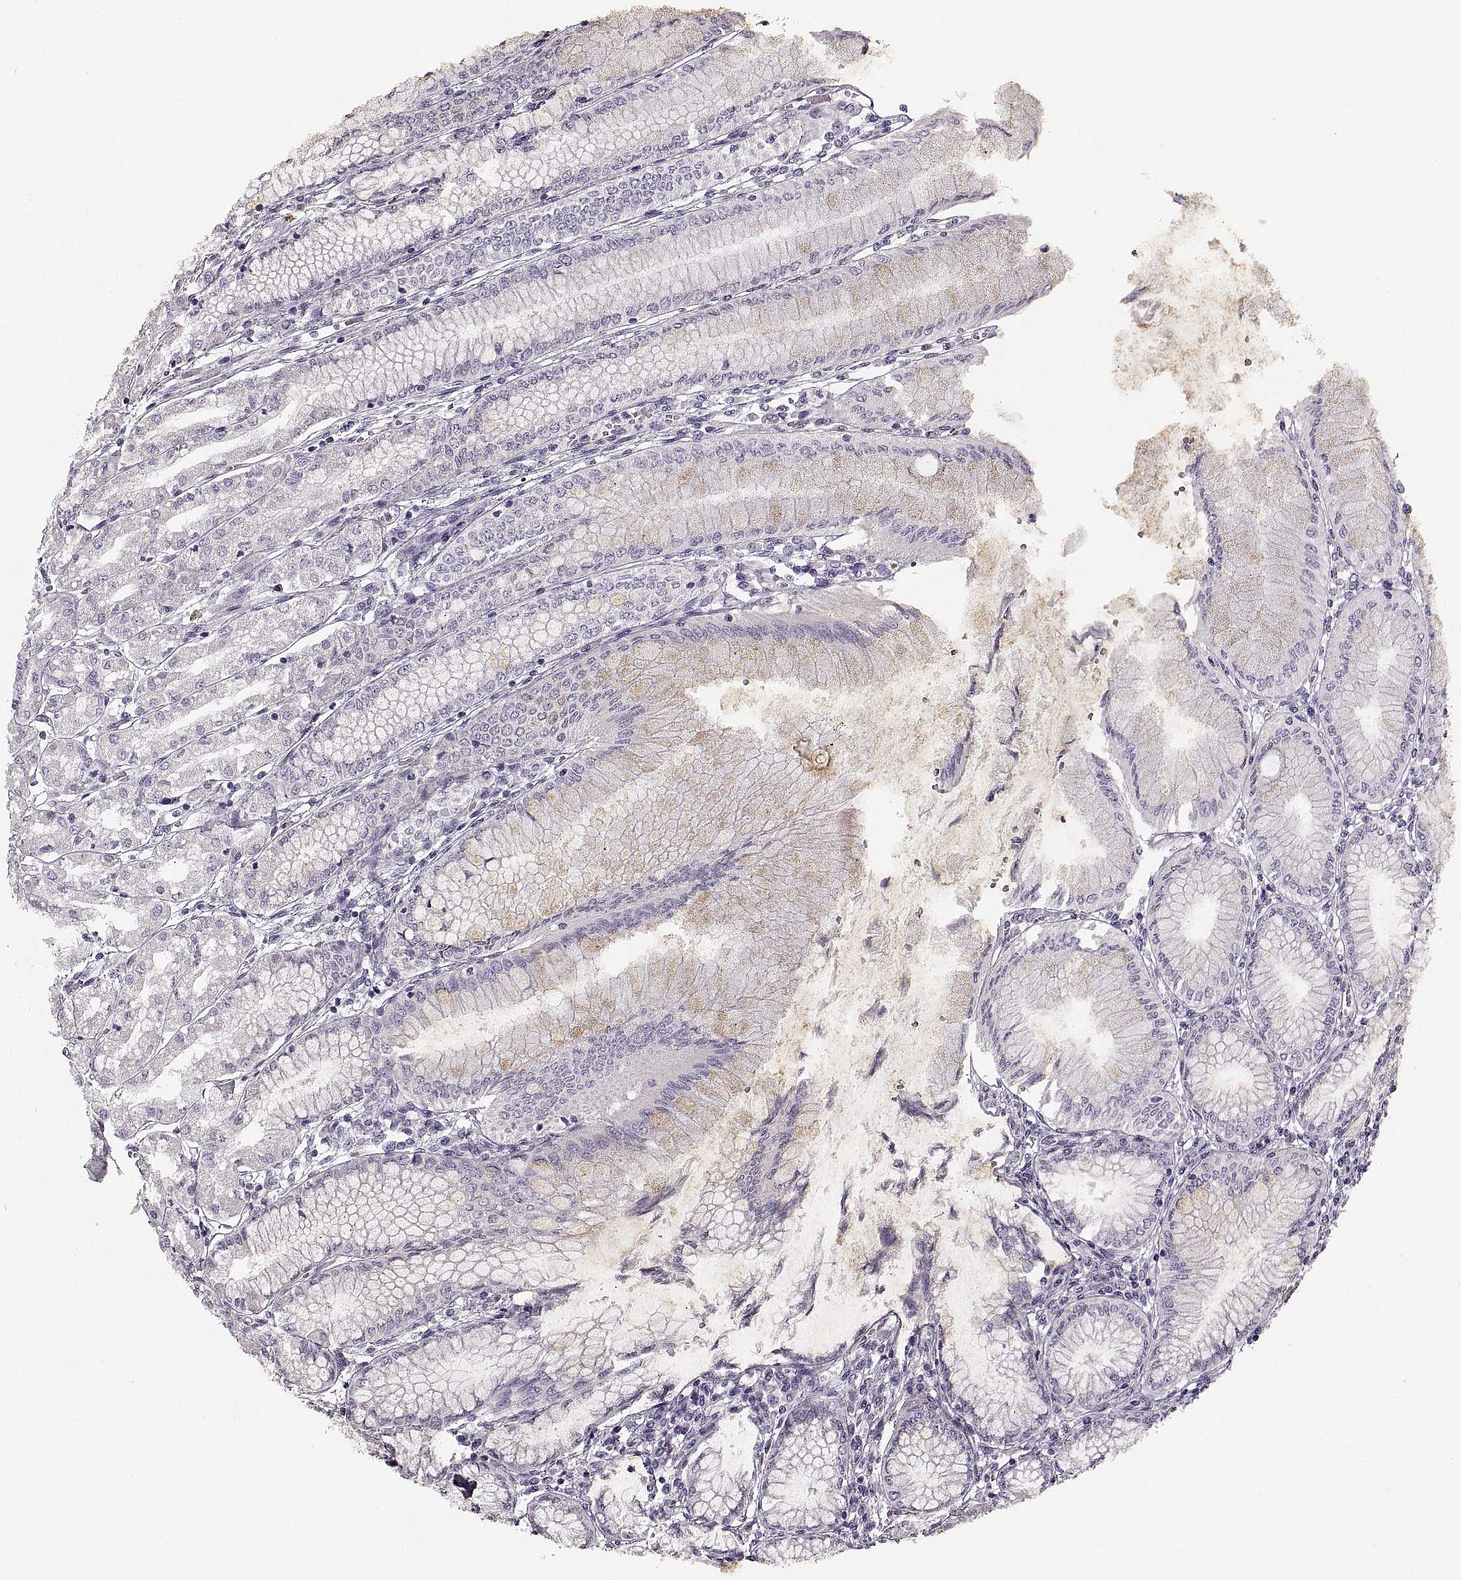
{"staining": {"intensity": "weak", "quantity": "<25%", "location": "cytoplasmic/membranous"}, "tissue": "stomach", "cell_type": "Glandular cells", "image_type": "normal", "snomed": [{"axis": "morphology", "description": "Normal tissue, NOS"}, {"axis": "topography", "description": "Skeletal muscle"}, {"axis": "topography", "description": "Stomach"}], "caption": "Protein analysis of unremarkable stomach exhibits no significant expression in glandular cells.", "gene": "CNTN1", "patient": {"sex": "female", "age": 57}}